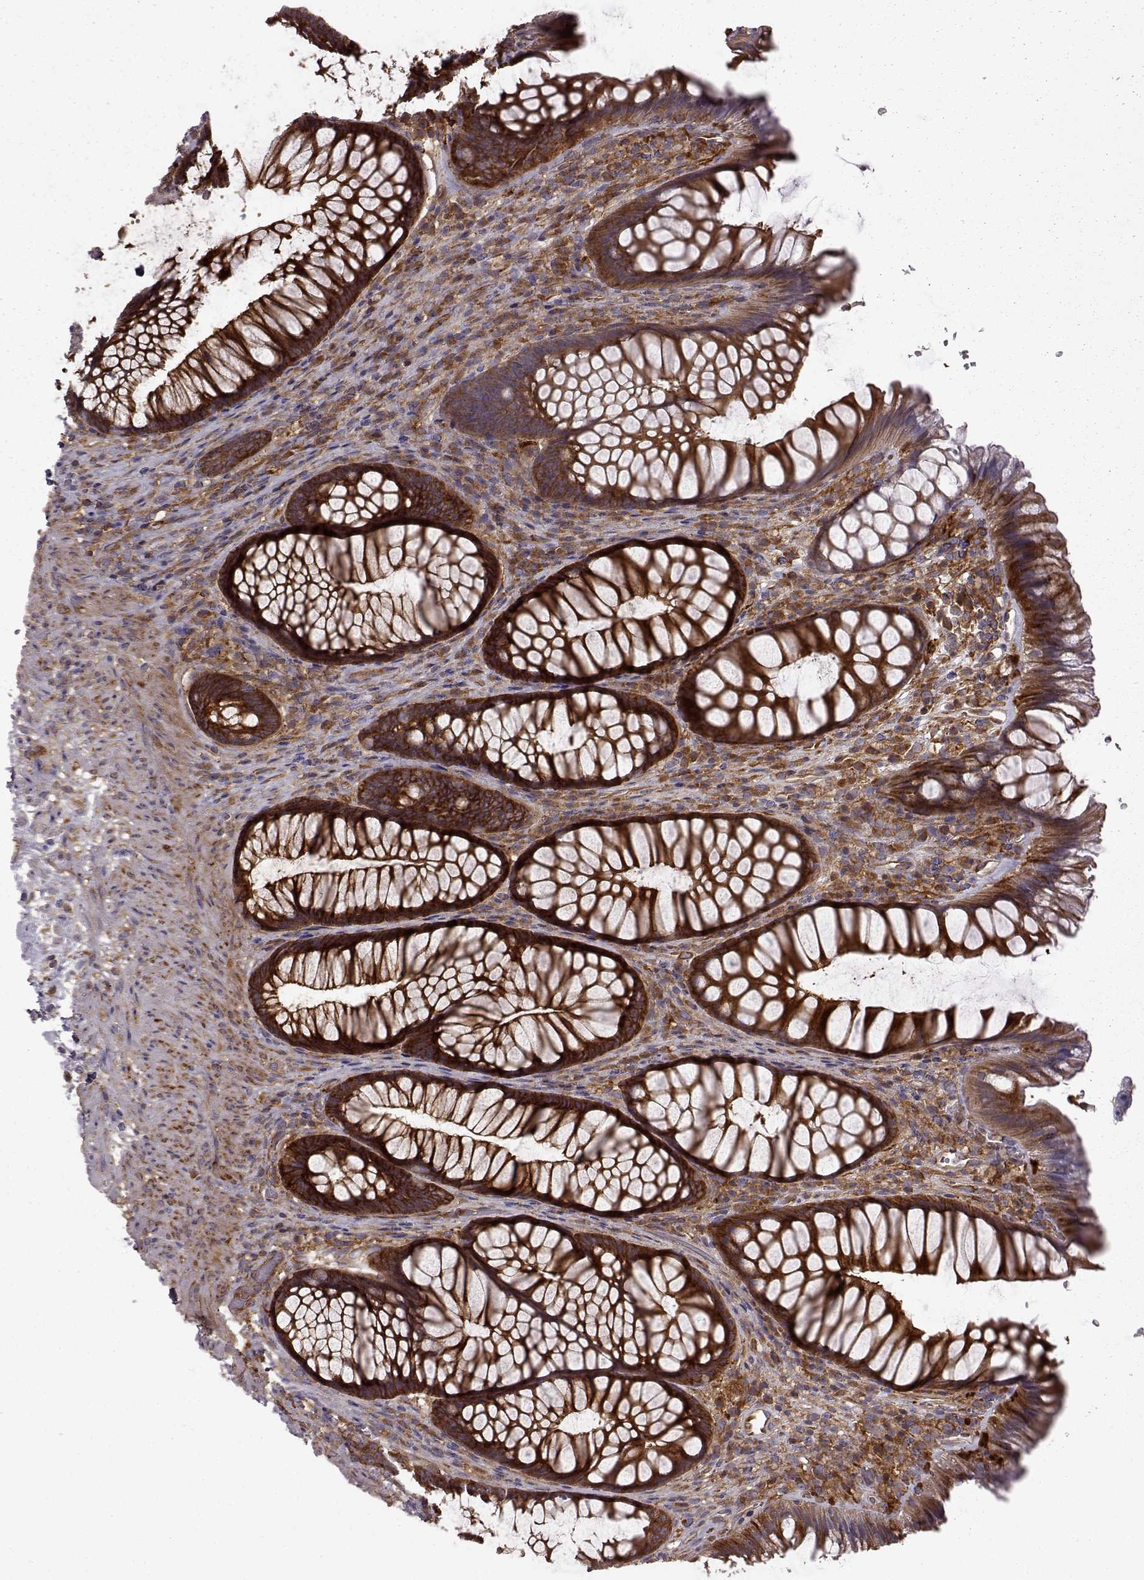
{"staining": {"intensity": "strong", "quantity": ">75%", "location": "cytoplasmic/membranous"}, "tissue": "rectum", "cell_type": "Glandular cells", "image_type": "normal", "snomed": [{"axis": "morphology", "description": "Normal tissue, NOS"}, {"axis": "topography", "description": "Smooth muscle"}, {"axis": "topography", "description": "Rectum"}], "caption": "Protein expression analysis of unremarkable rectum exhibits strong cytoplasmic/membranous expression in about >75% of glandular cells. Using DAB (3,3'-diaminobenzidine) (brown) and hematoxylin (blue) stains, captured at high magnification using brightfield microscopy.", "gene": "RABGAP1", "patient": {"sex": "male", "age": 53}}